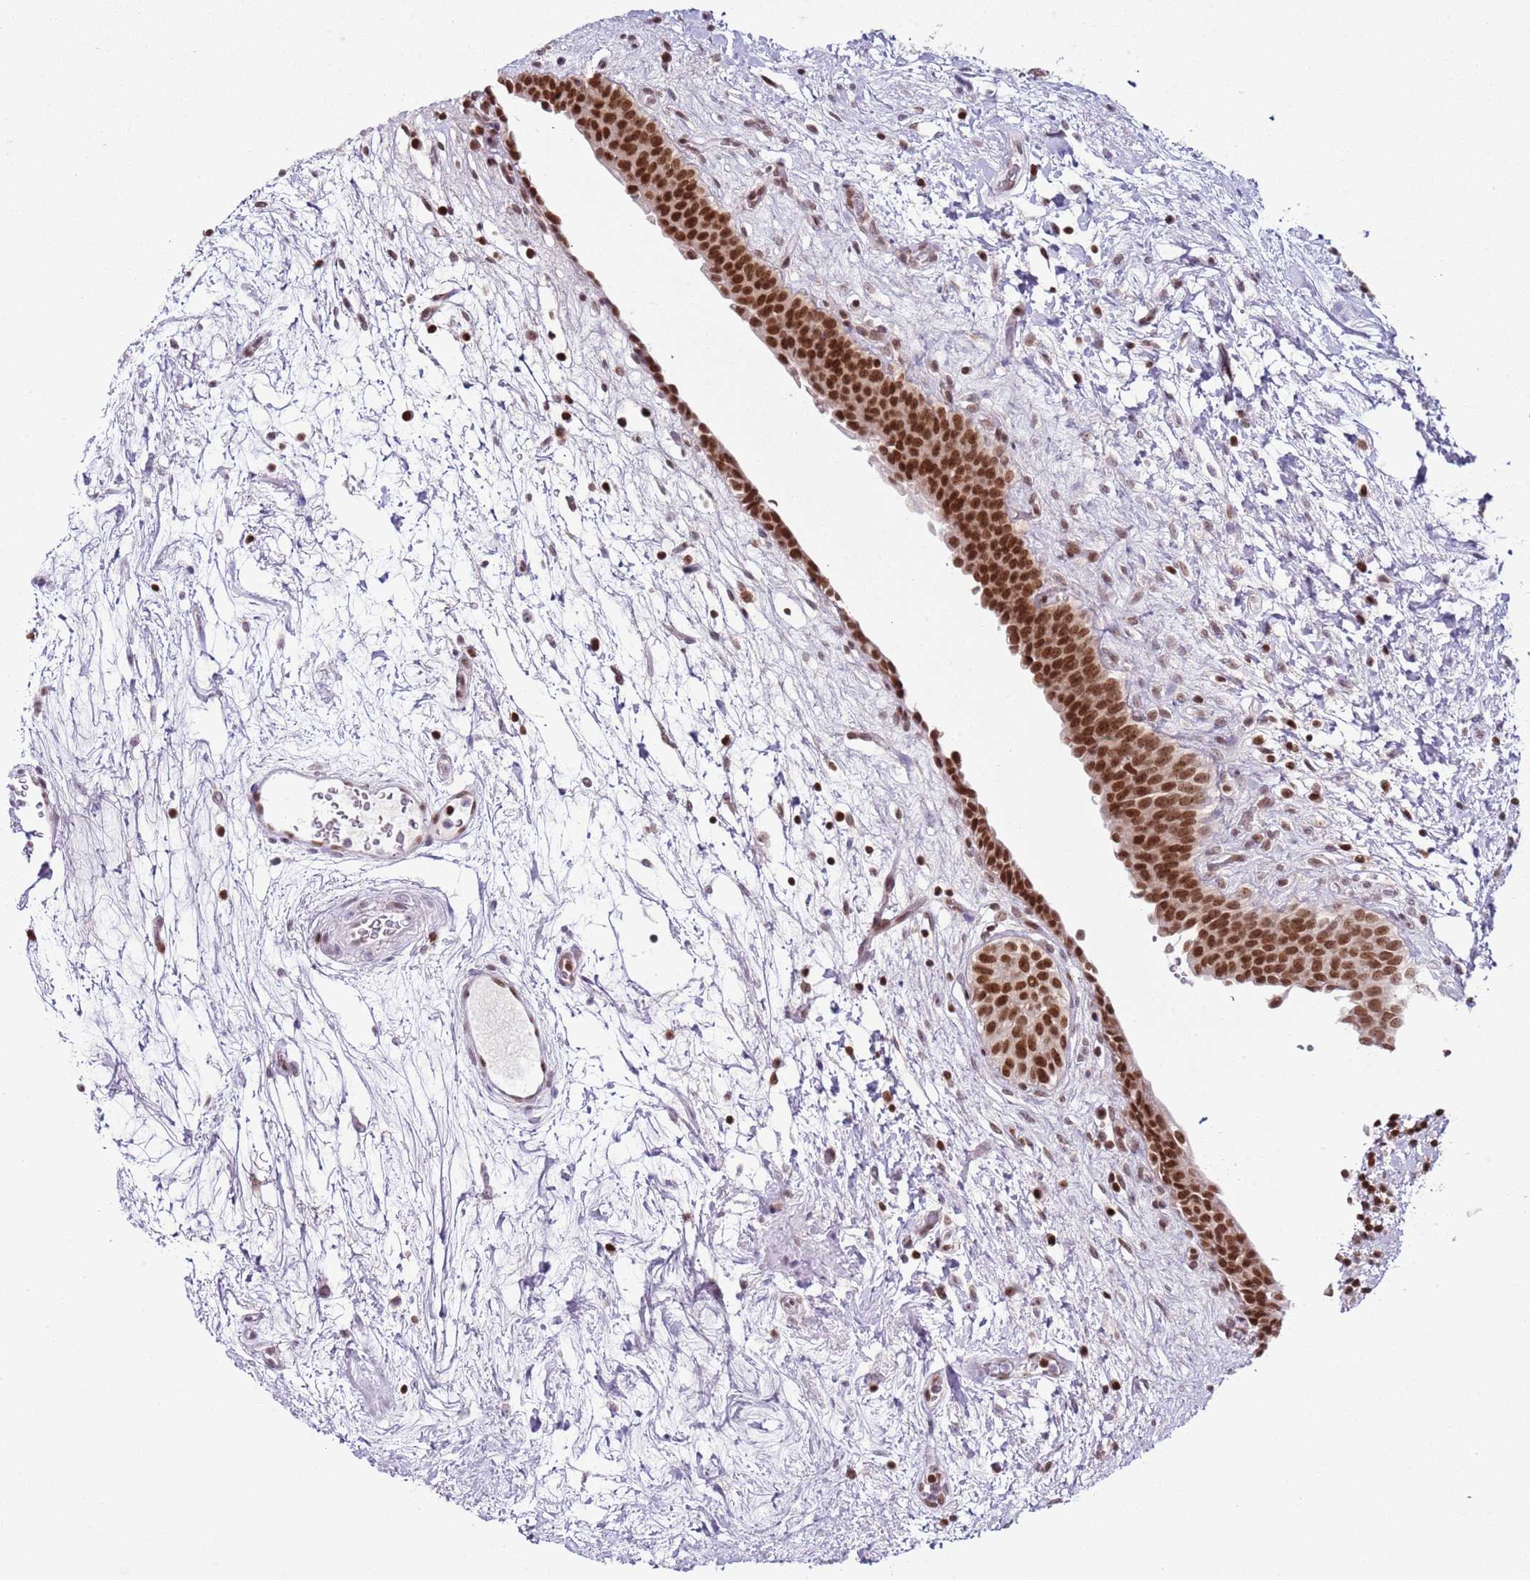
{"staining": {"intensity": "strong", "quantity": ">75%", "location": "nuclear"}, "tissue": "urinary bladder", "cell_type": "Urothelial cells", "image_type": "normal", "snomed": [{"axis": "morphology", "description": "Normal tissue, NOS"}, {"axis": "topography", "description": "Urinary bladder"}], "caption": "The photomicrograph reveals a brown stain indicating the presence of a protein in the nuclear of urothelial cells in urinary bladder.", "gene": "SELENOH", "patient": {"sex": "male", "age": 83}}